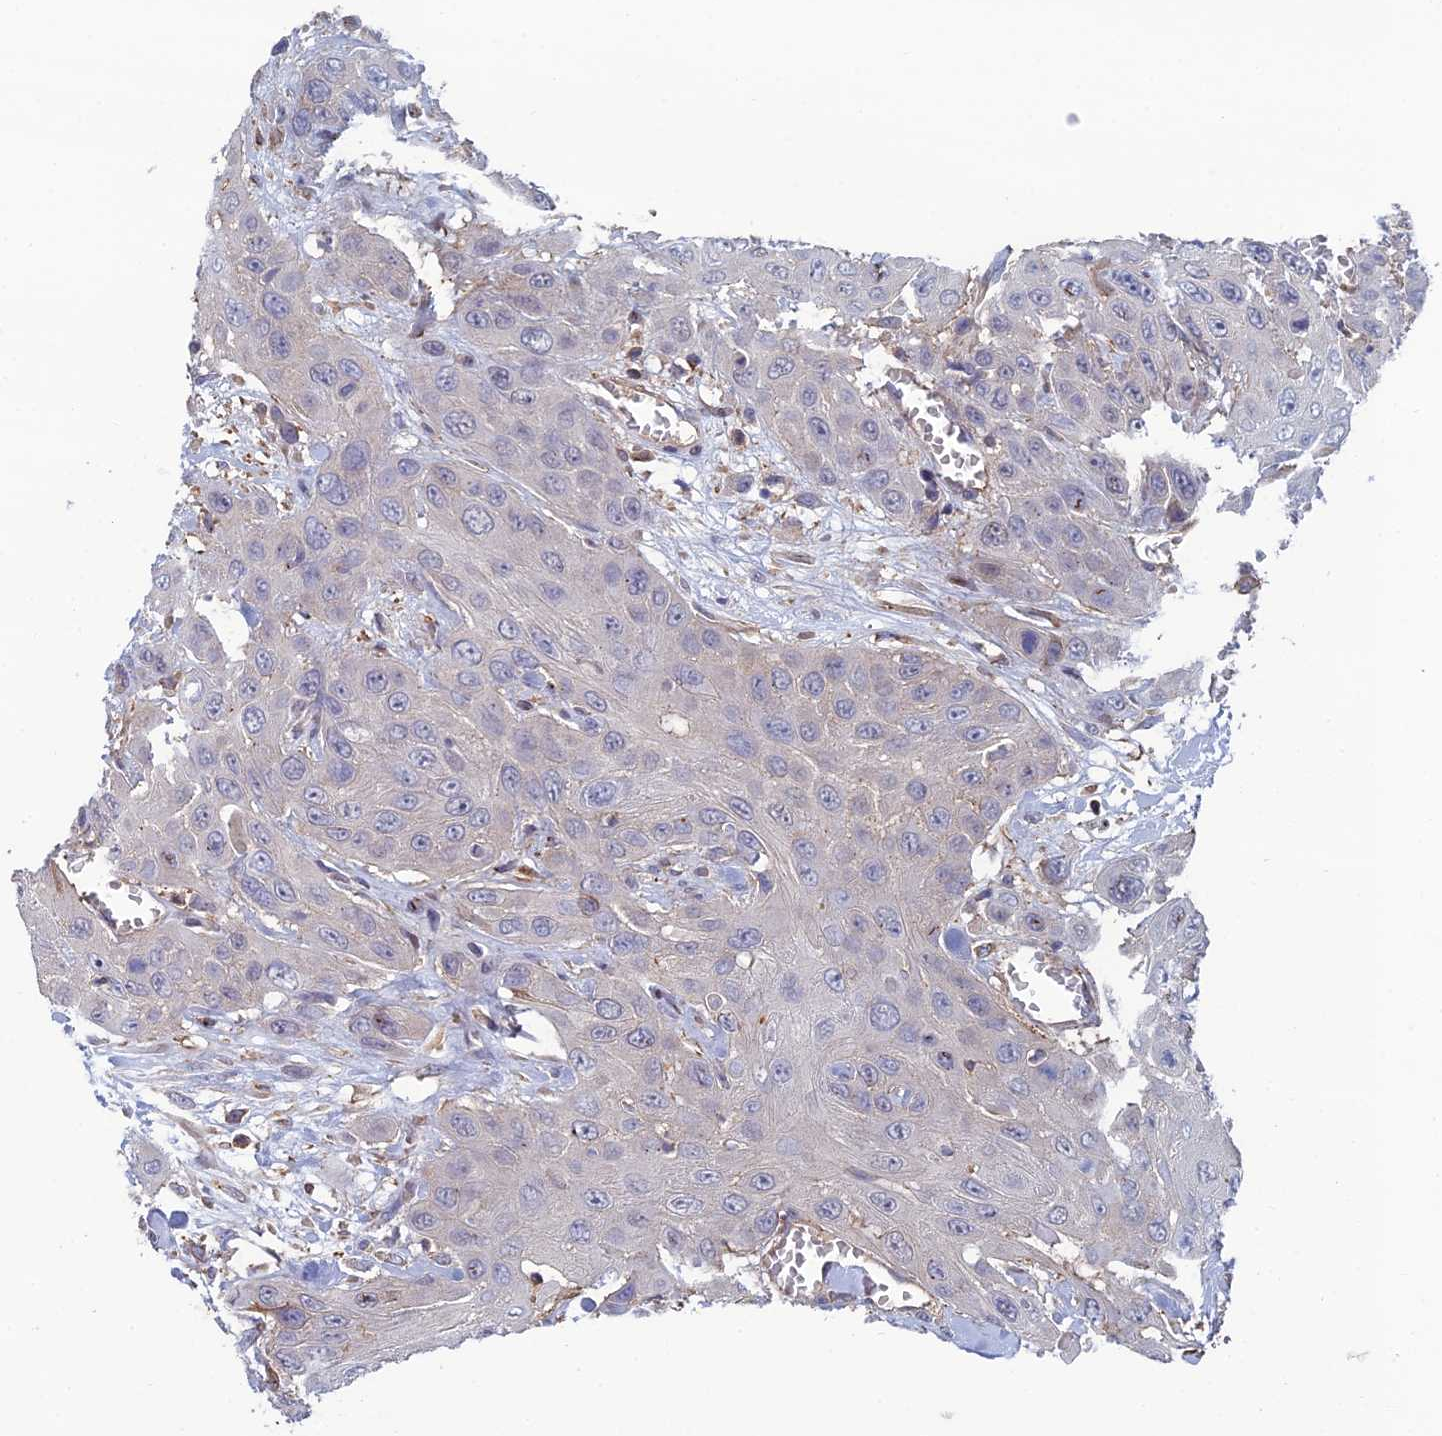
{"staining": {"intensity": "negative", "quantity": "none", "location": "none"}, "tissue": "head and neck cancer", "cell_type": "Tumor cells", "image_type": "cancer", "snomed": [{"axis": "morphology", "description": "Squamous cell carcinoma, NOS"}, {"axis": "topography", "description": "Head-Neck"}], "caption": "The image exhibits no staining of tumor cells in head and neck cancer.", "gene": "C15orf62", "patient": {"sex": "male", "age": 81}}